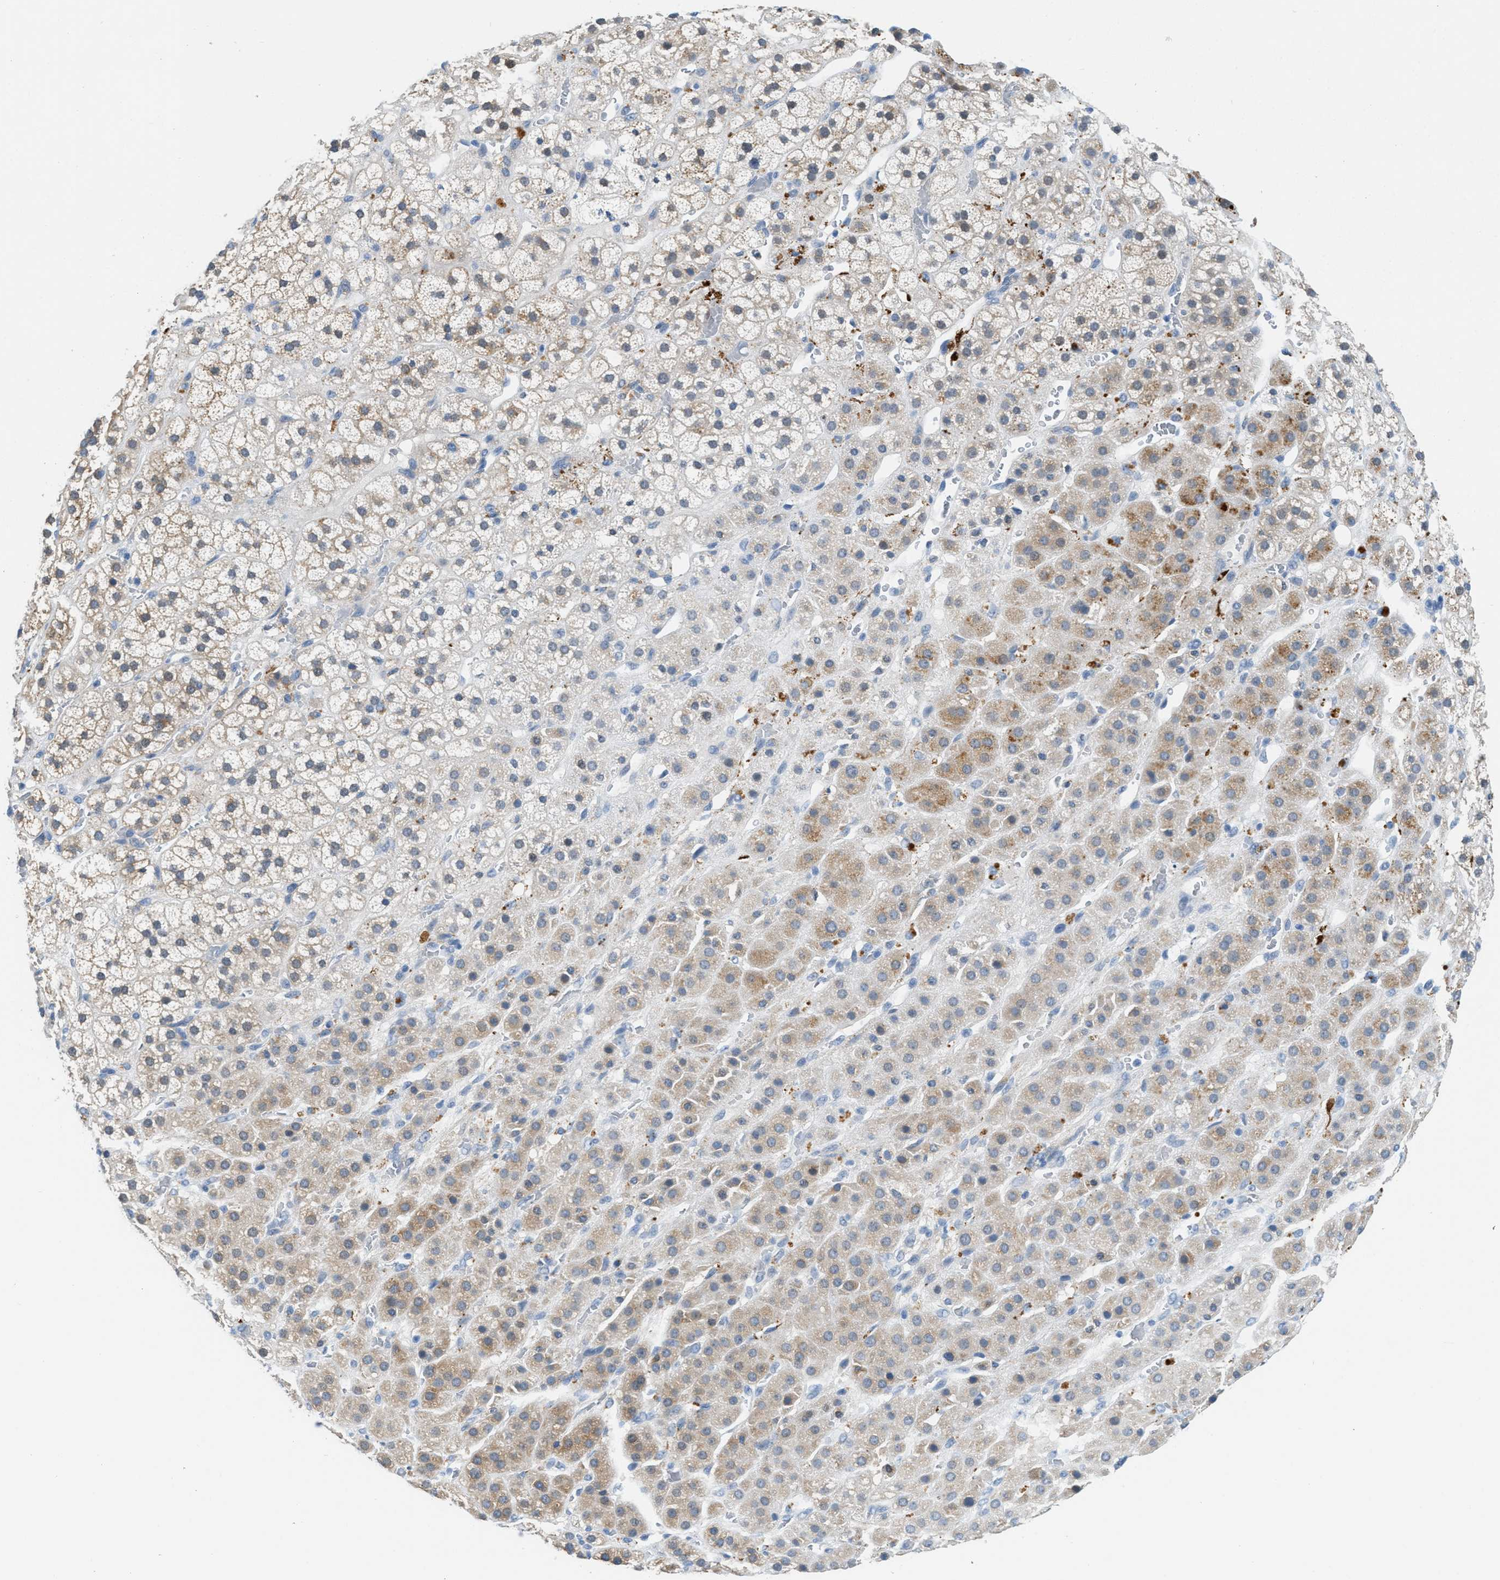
{"staining": {"intensity": "moderate", "quantity": "25%-75%", "location": "cytoplasmic/membranous"}, "tissue": "adrenal gland", "cell_type": "Glandular cells", "image_type": "normal", "snomed": [{"axis": "morphology", "description": "Normal tissue, NOS"}, {"axis": "topography", "description": "Adrenal gland"}], "caption": "Adrenal gland stained for a protein (brown) shows moderate cytoplasmic/membranous positive expression in about 25%-75% of glandular cells.", "gene": "TSPAN3", "patient": {"sex": "male", "age": 56}}